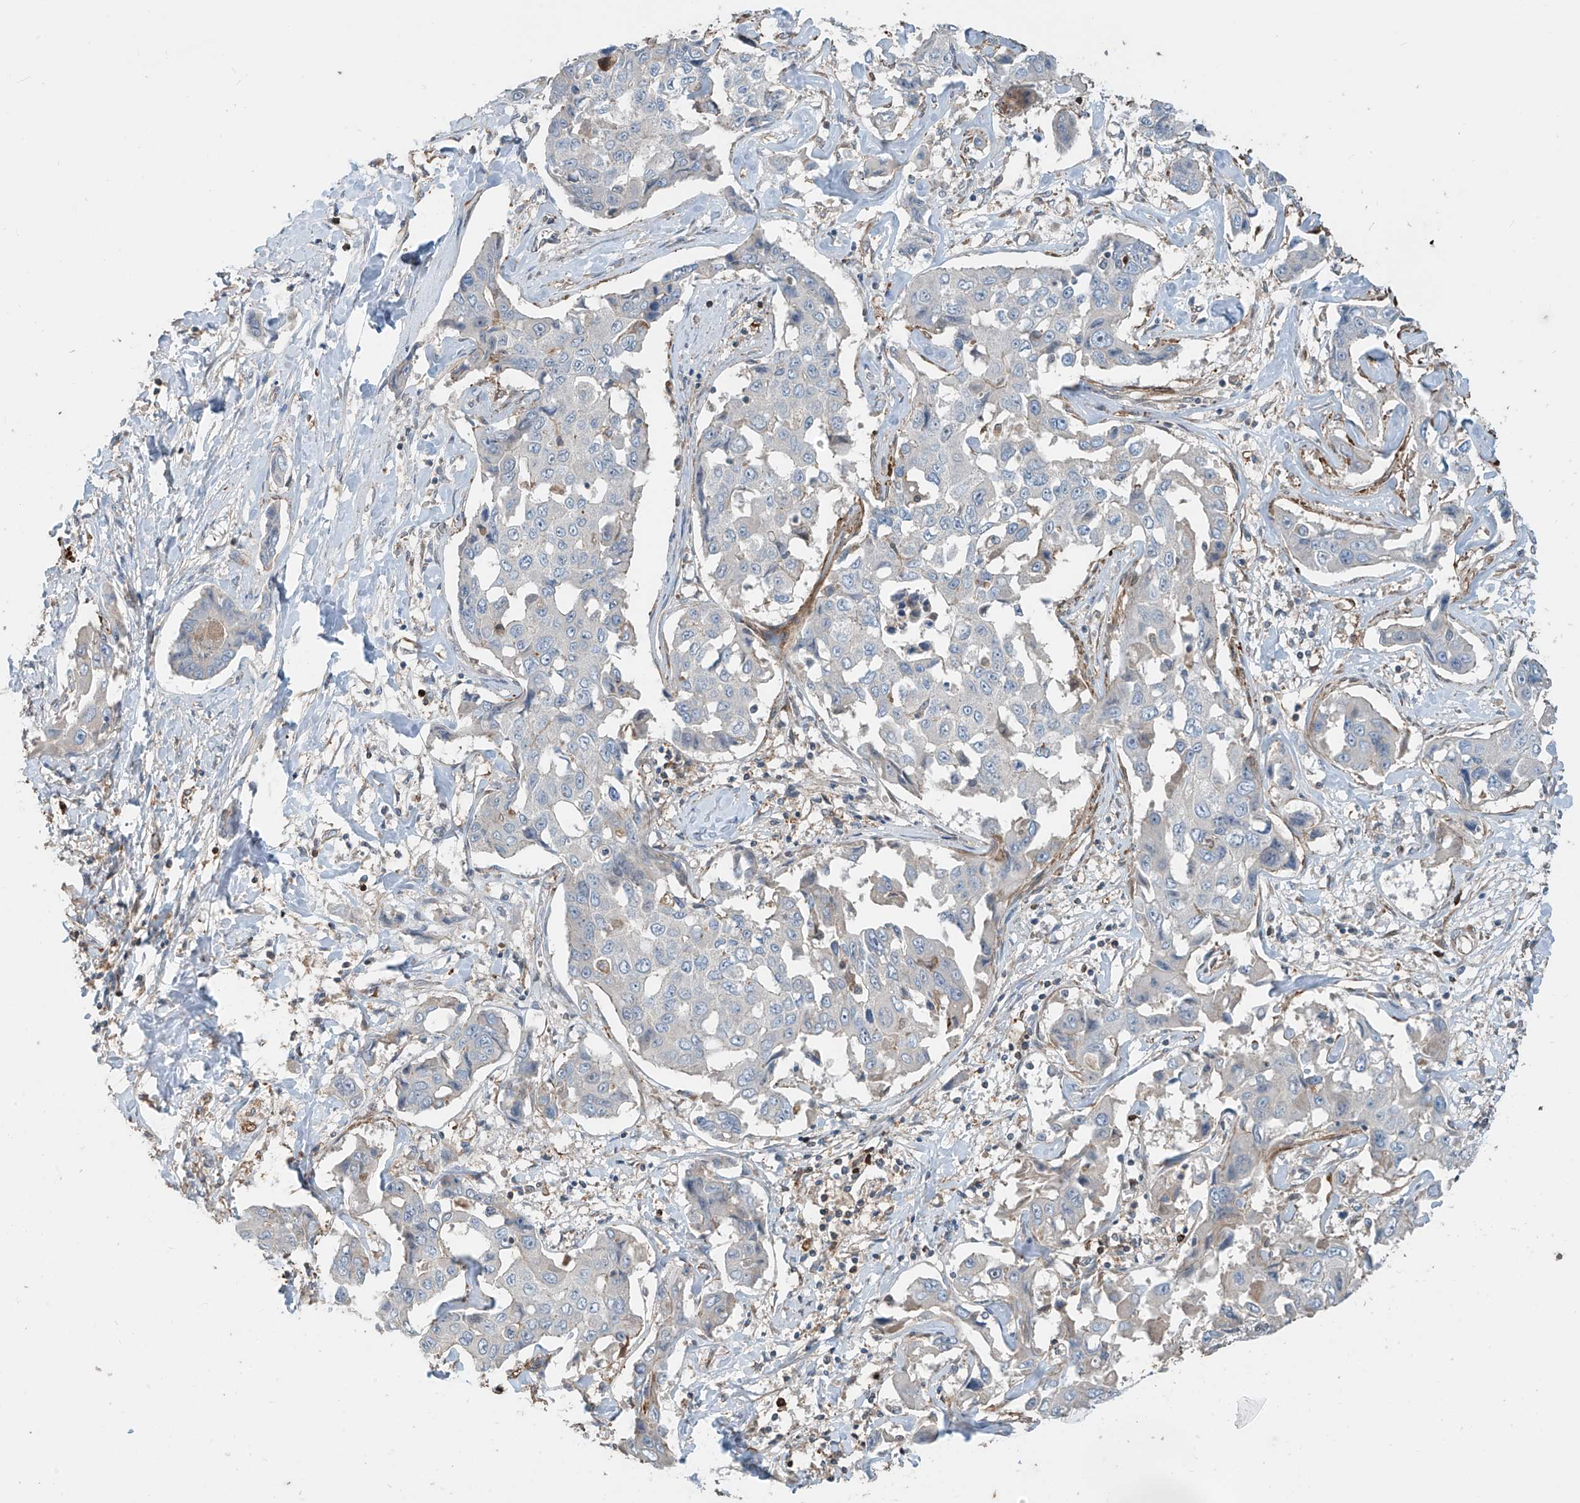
{"staining": {"intensity": "negative", "quantity": "none", "location": "none"}, "tissue": "liver cancer", "cell_type": "Tumor cells", "image_type": "cancer", "snomed": [{"axis": "morphology", "description": "Cholangiocarcinoma"}, {"axis": "topography", "description": "Liver"}], "caption": "Human liver cancer stained for a protein using immunohistochemistry (IHC) exhibits no positivity in tumor cells.", "gene": "SH3BGRL3", "patient": {"sex": "male", "age": 59}}